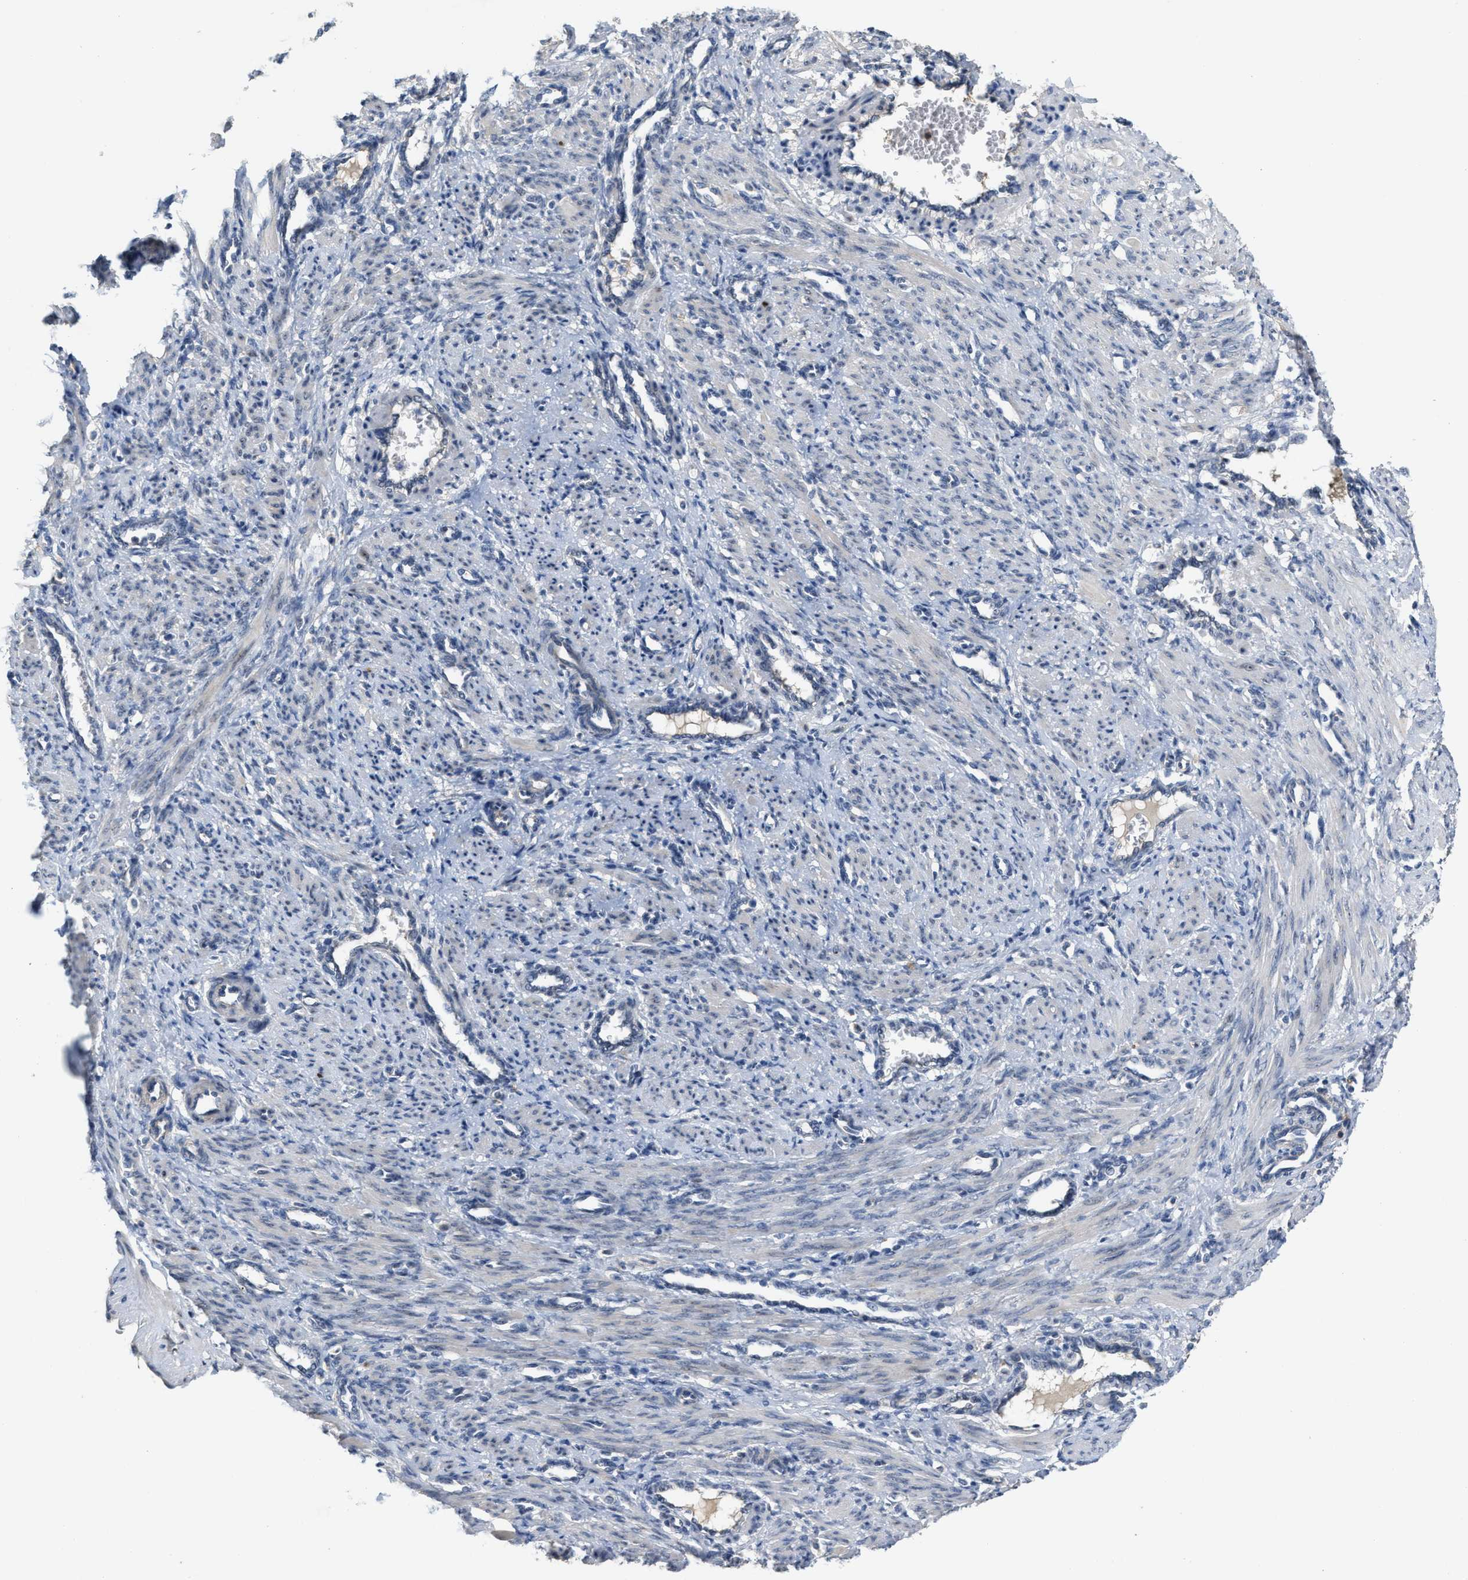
{"staining": {"intensity": "strong", "quantity": "25%-75%", "location": "nuclear"}, "tissue": "smooth muscle", "cell_type": "Smooth muscle cells", "image_type": "normal", "snomed": [{"axis": "morphology", "description": "Normal tissue, NOS"}, {"axis": "topography", "description": "Endometrium"}], "caption": "Immunohistochemistry photomicrograph of benign human smooth muscle stained for a protein (brown), which exhibits high levels of strong nuclear staining in about 25%-75% of smooth muscle cells.", "gene": "ZNF783", "patient": {"sex": "female", "age": 33}}